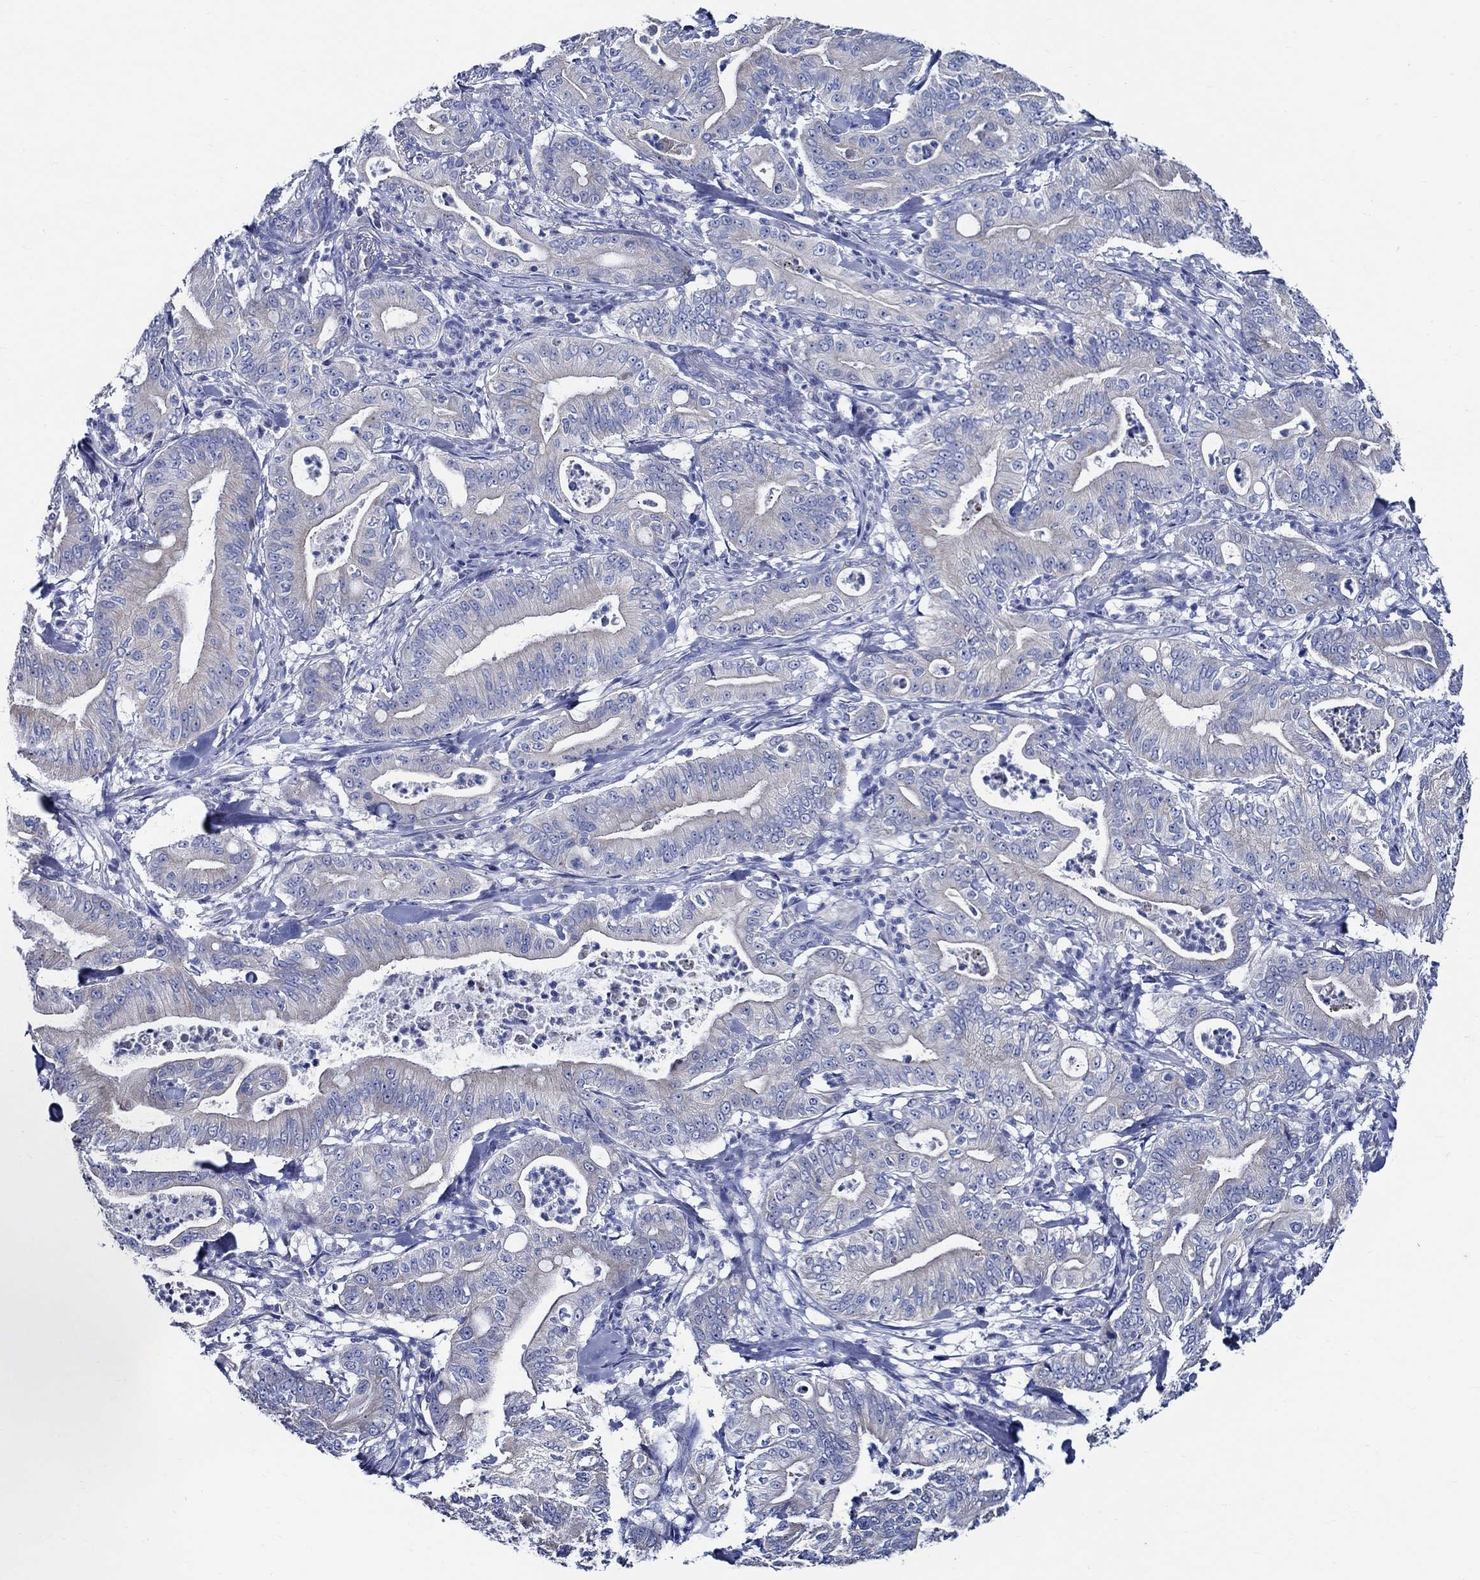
{"staining": {"intensity": "negative", "quantity": "none", "location": "none"}, "tissue": "pancreatic cancer", "cell_type": "Tumor cells", "image_type": "cancer", "snomed": [{"axis": "morphology", "description": "Adenocarcinoma, NOS"}, {"axis": "topography", "description": "Pancreas"}], "caption": "The IHC photomicrograph has no significant expression in tumor cells of pancreatic cancer (adenocarcinoma) tissue.", "gene": "SKOR1", "patient": {"sex": "male", "age": 71}}